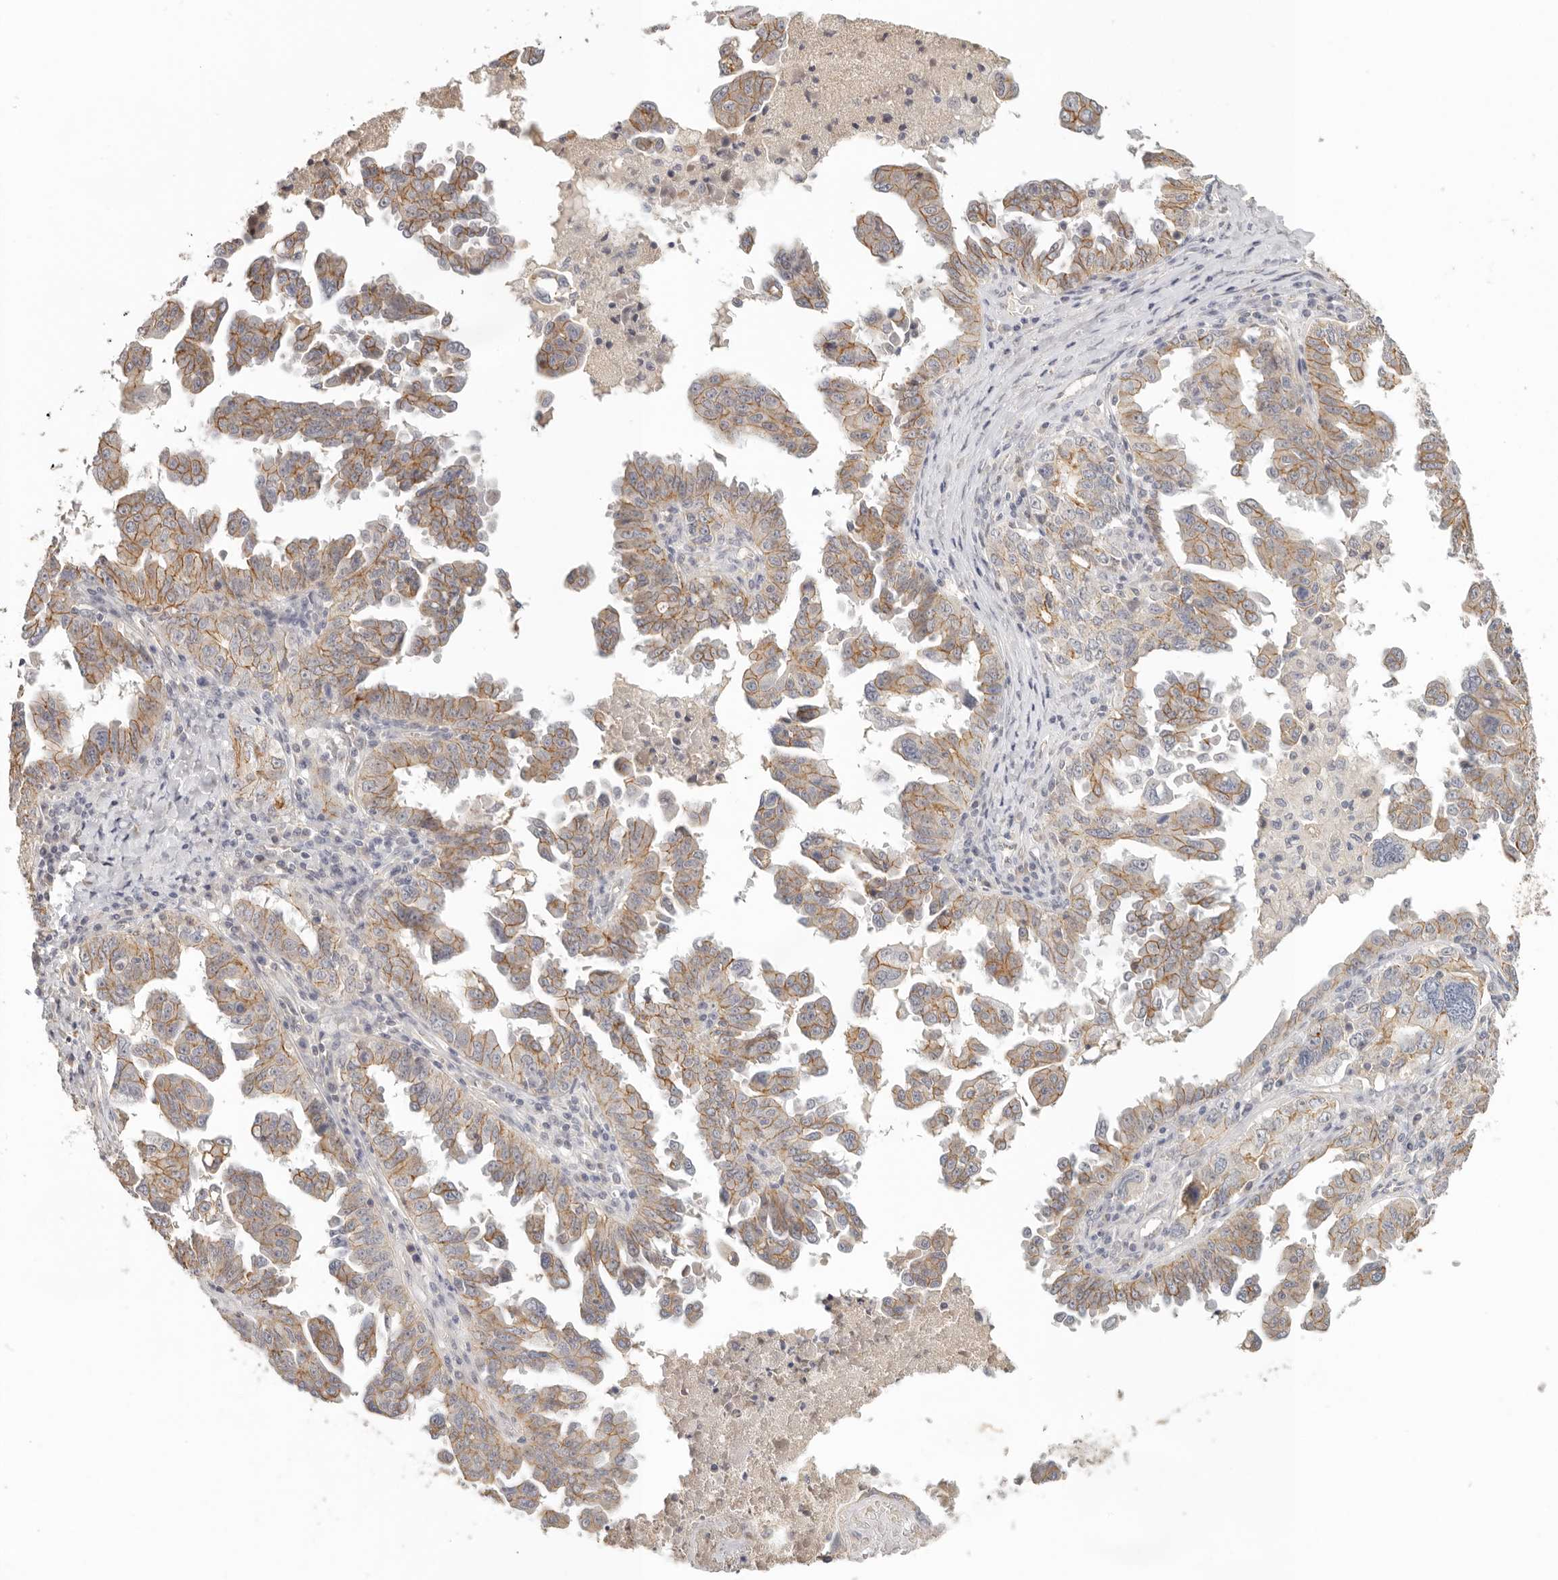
{"staining": {"intensity": "moderate", "quantity": ">75%", "location": "cytoplasmic/membranous"}, "tissue": "ovarian cancer", "cell_type": "Tumor cells", "image_type": "cancer", "snomed": [{"axis": "morphology", "description": "Carcinoma, endometroid"}, {"axis": "topography", "description": "Ovary"}], "caption": "Protein analysis of ovarian endometroid carcinoma tissue displays moderate cytoplasmic/membranous positivity in approximately >75% of tumor cells.", "gene": "ANXA9", "patient": {"sex": "female", "age": 62}}